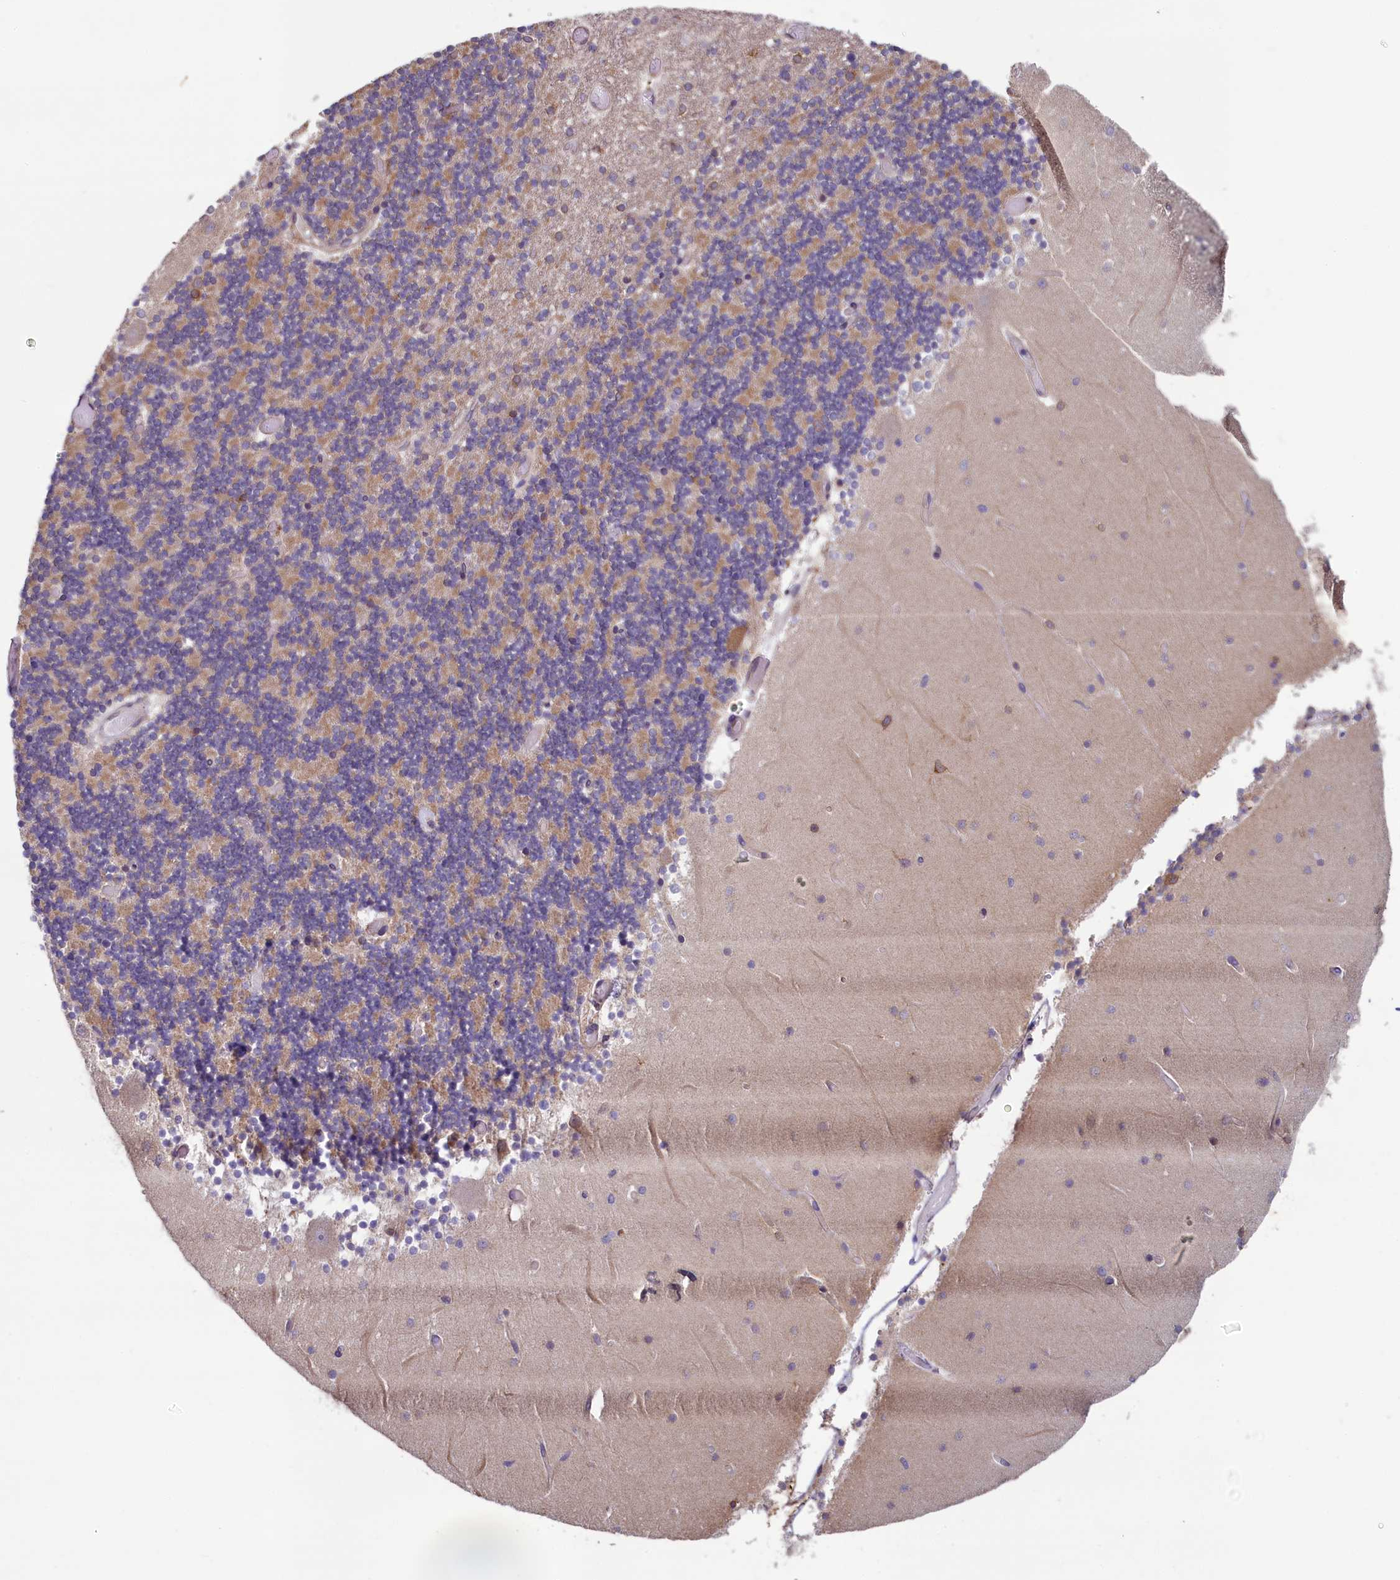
{"staining": {"intensity": "moderate", "quantity": "25%-75%", "location": "cytoplasmic/membranous"}, "tissue": "cerebellum", "cell_type": "Cells in granular layer", "image_type": "normal", "snomed": [{"axis": "morphology", "description": "Normal tissue, NOS"}, {"axis": "topography", "description": "Cerebellum"}], "caption": "This is a histology image of immunohistochemistry staining of normal cerebellum, which shows moderate expression in the cytoplasmic/membranous of cells in granular layer.", "gene": "SPATA2L", "patient": {"sex": "female", "age": 28}}